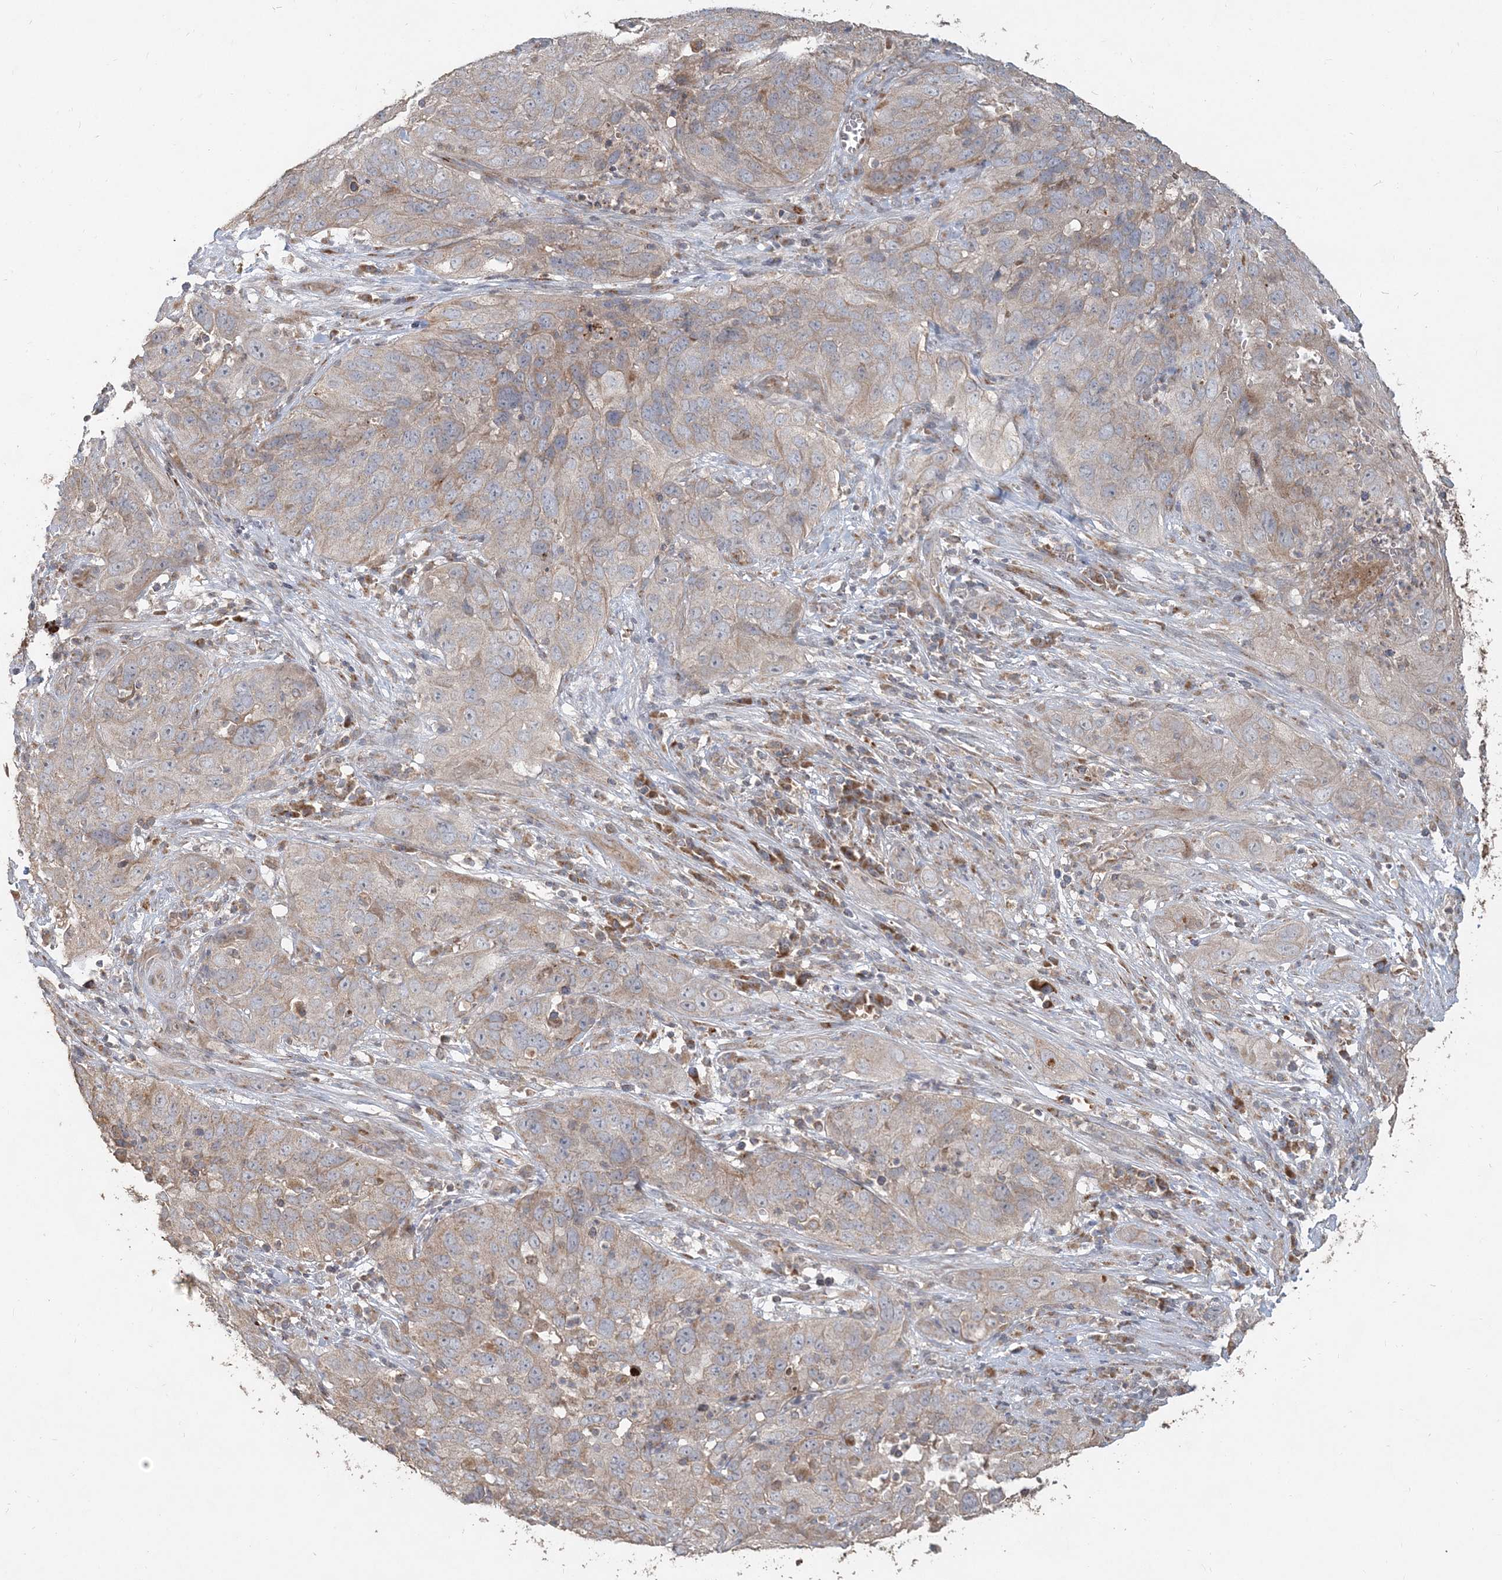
{"staining": {"intensity": "moderate", "quantity": "25%-75%", "location": "cytoplasmic/membranous"}, "tissue": "cervical cancer", "cell_type": "Tumor cells", "image_type": "cancer", "snomed": [{"axis": "morphology", "description": "Squamous cell carcinoma, NOS"}, {"axis": "topography", "description": "Cervix"}], "caption": "Immunohistochemistry (IHC) of squamous cell carcinoma (cervical) demonstrates medium levels of moderate cytoplasmic/membranous expression in about 25%-75% of tumor cells.", "gene": "RAB14", "patient": {"sex": "female", "age": 32}}